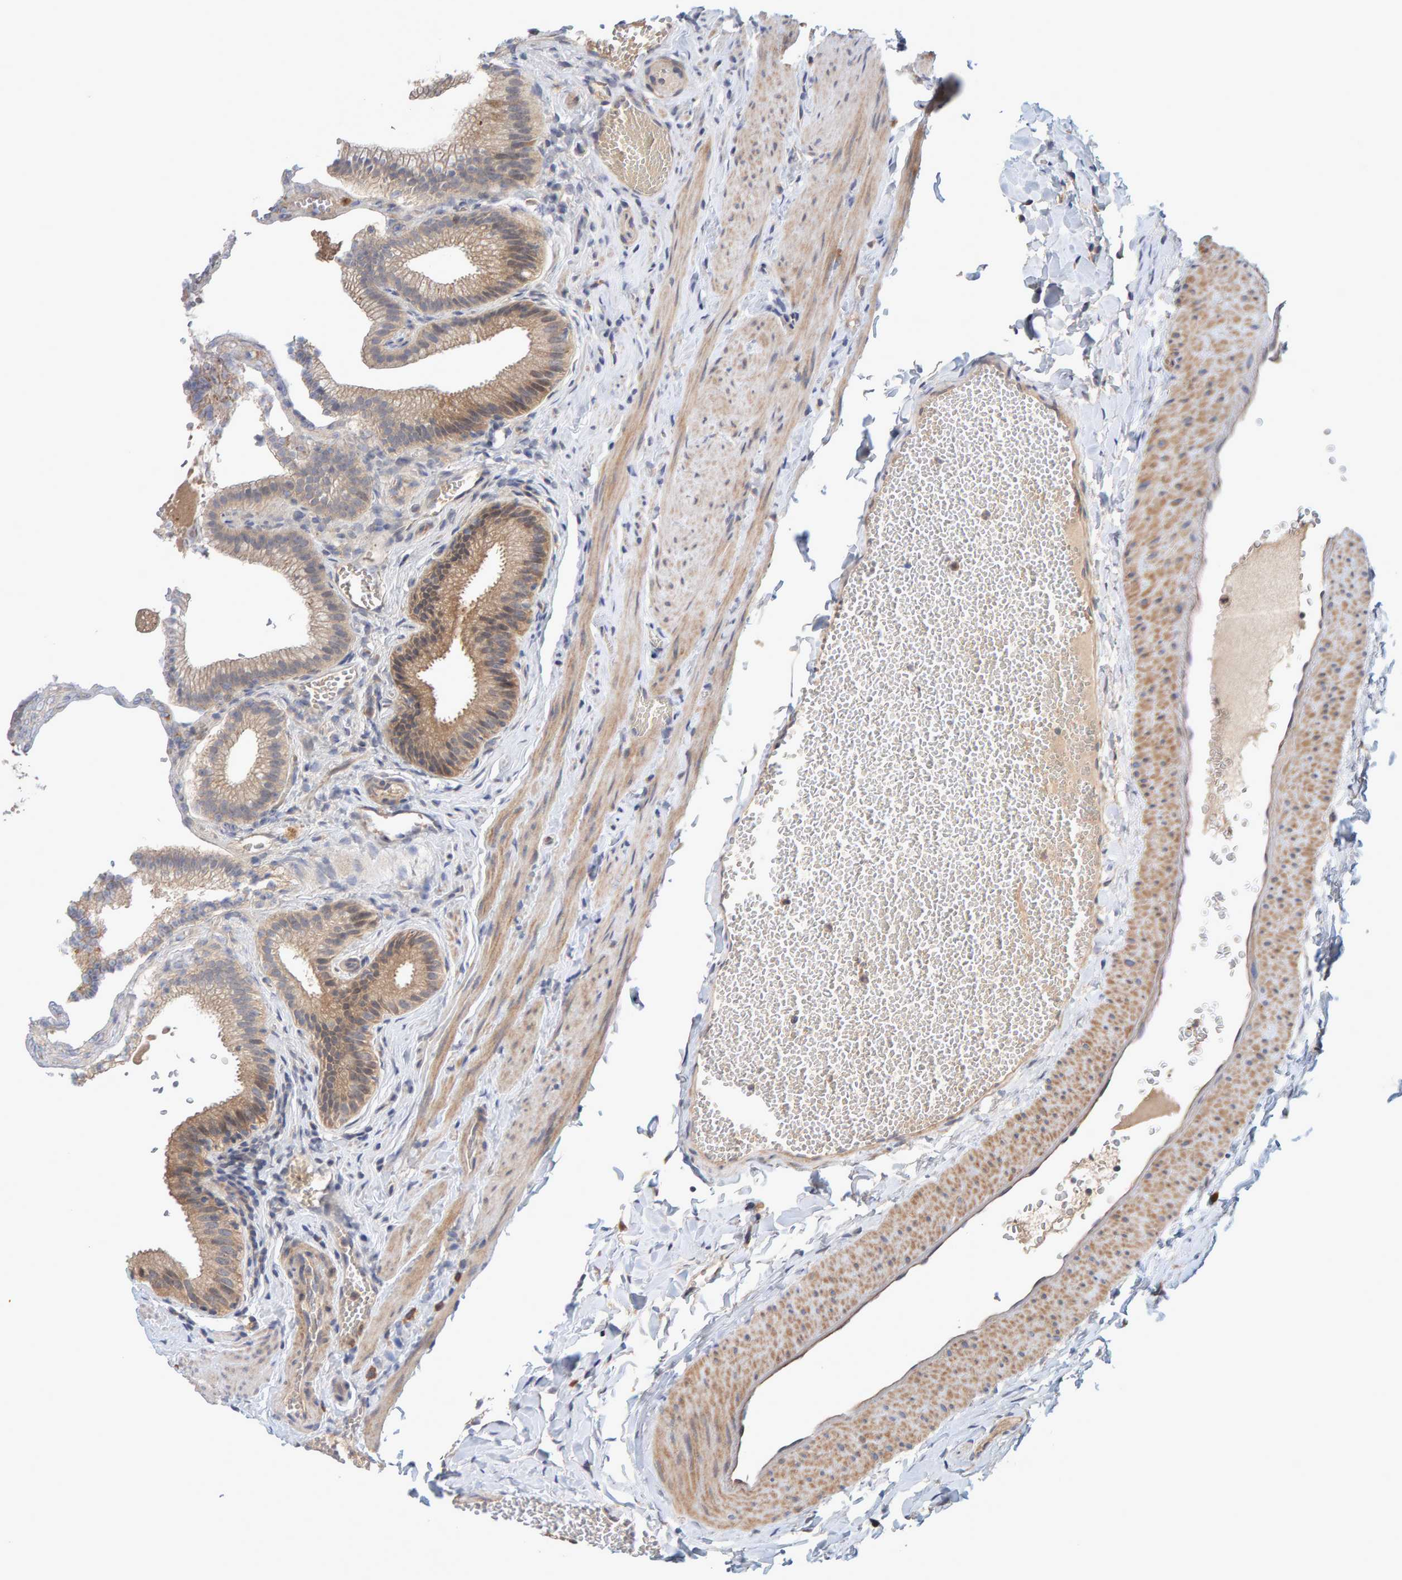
{"staining": {"intensity": "weak", "quantity": ">75%", "location": "cytoplasmic/membranous"}, "tissue": "gallbladder", "cell_type": "Glandular cells", "image_type": "normal", "snomed": [{"axis": "morphology", "description": "Normal tissue, NOS"}, {"axis": "topography", "description": "Gallbladder"}], "caption": "An image of human gallbladder stained for a protein shows weak cytoplasmic/membranous brown staining in glandular cells.", "gene": "TATDN1", "patient": {"sex": "male", "age": 38}}